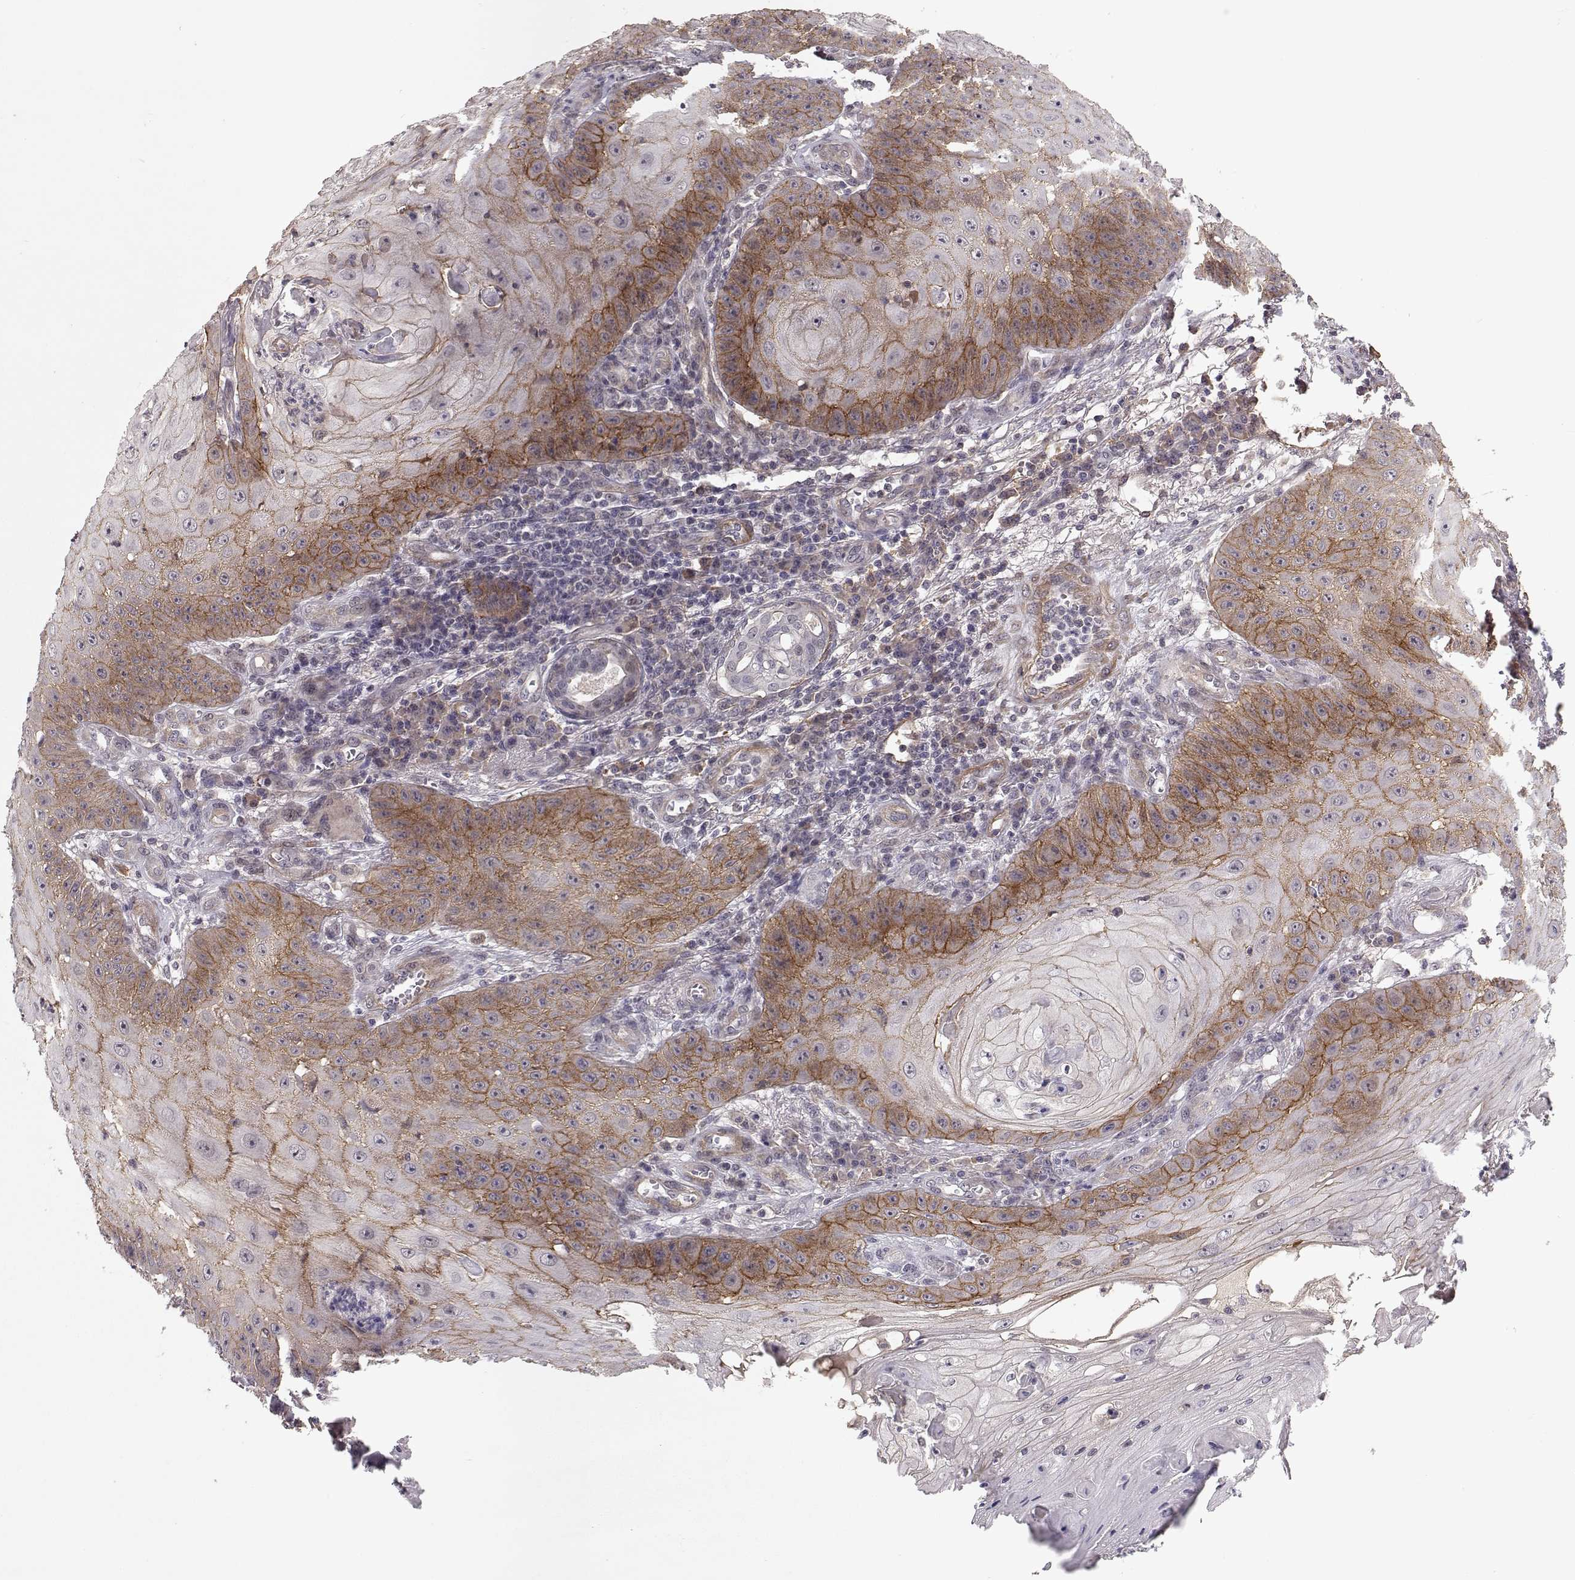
{"staining": {"intensity": "moderate", "quantity": "25%-75%", "location": "cytoplasmic/membranous"}, "tissue": "skin cancer", "cell_type": "Tumor cells", "image_type": "cancer", "snomed": [{"axis": "morphology", "description": "Squamous cell carcinoma, NOS"}, {"axis": "topography", "description": "Skin"}], "caption": "High-power microscopy captured an immunohistochemistry (IHC) micrograph of skin cancer (squamous cell carcinoma), revealing moderate cytoplasmic/membranous expression in approximately 25%-75% of tumor cells.", "gene": "PLEKHG3", "patient": {"sex": "male", "age": 70}}